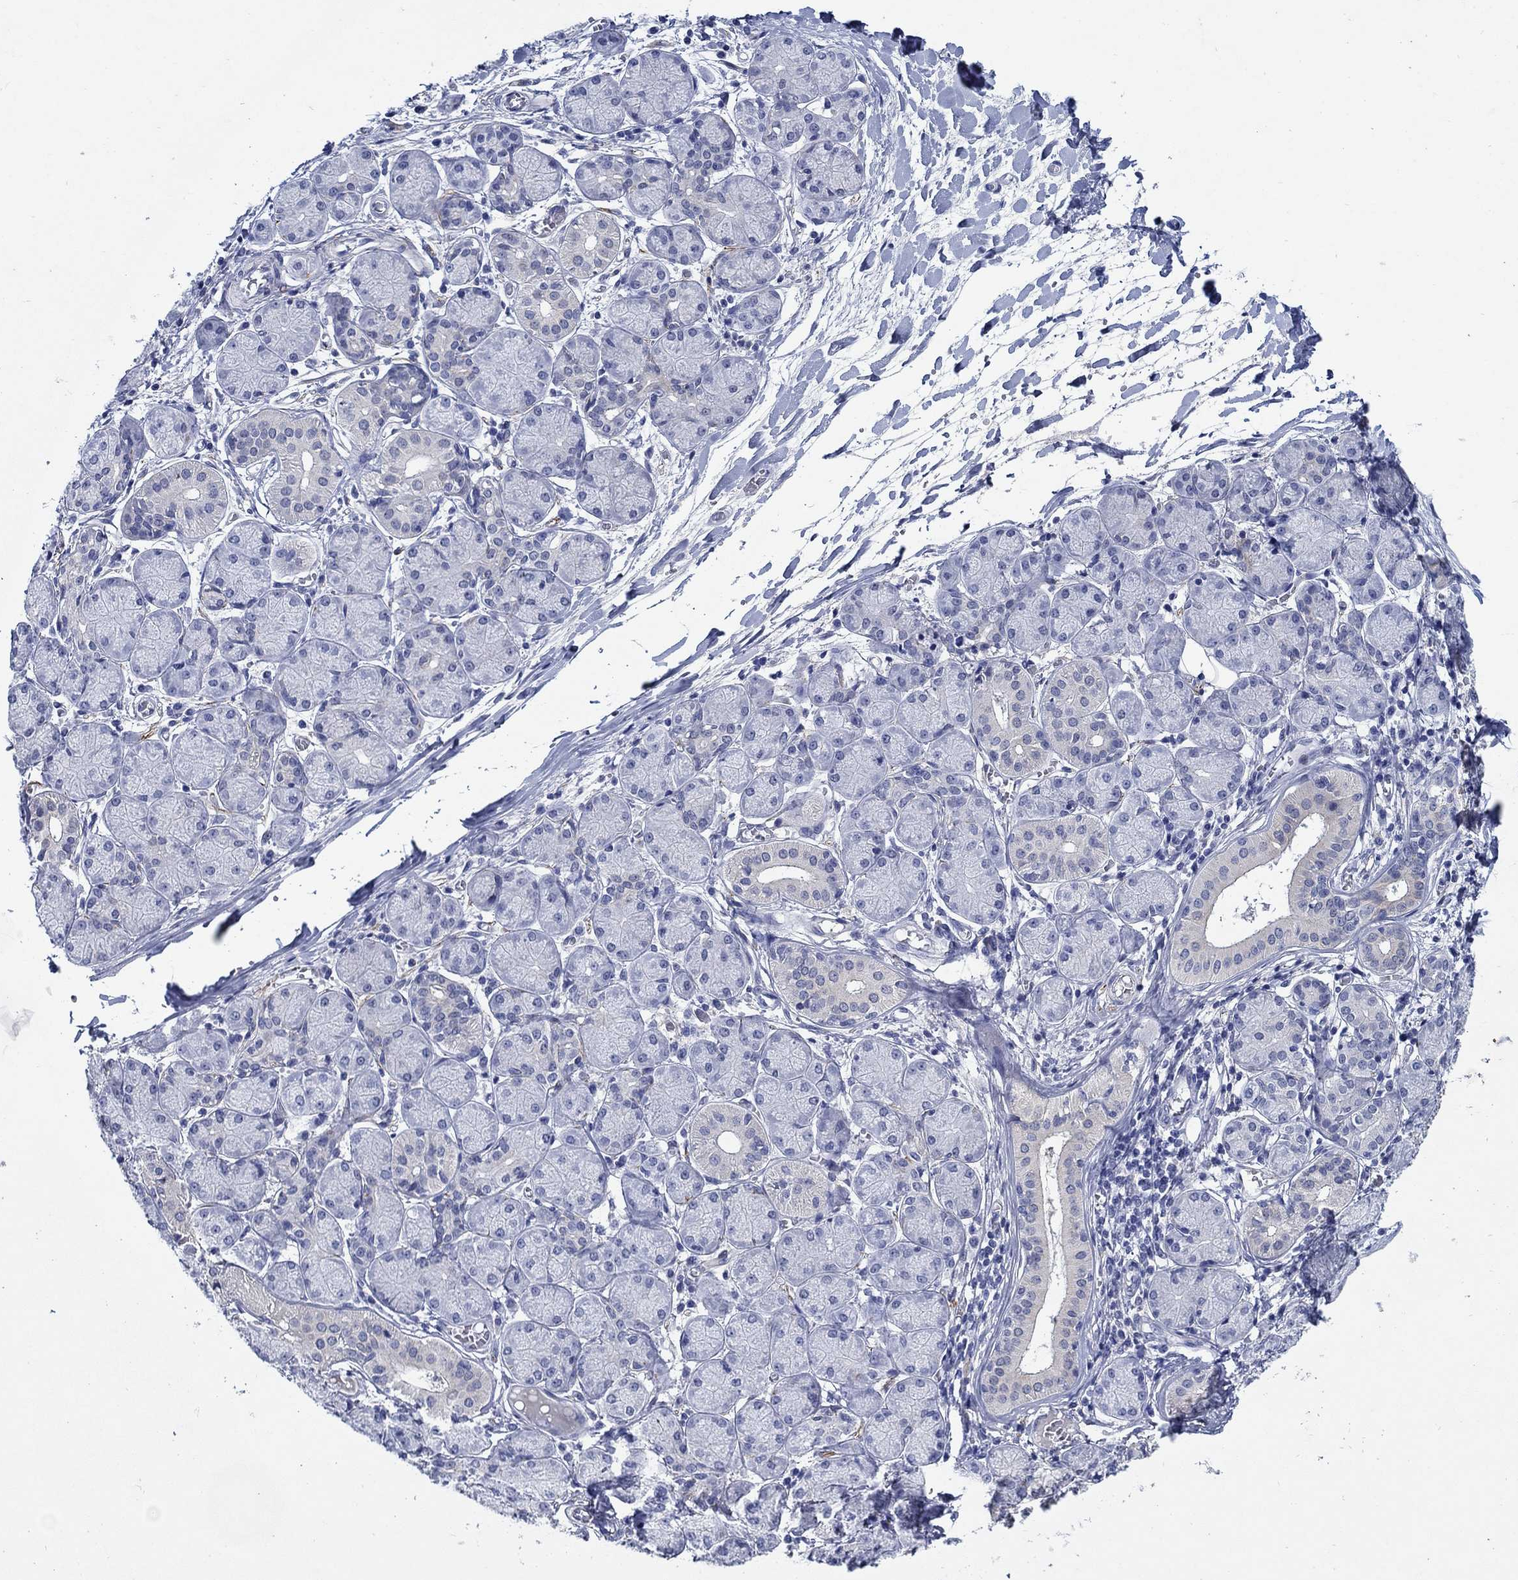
{"staining": {"intensity": "weak", "quantity": "<25%", "location": "cytoplasmic/membranous"}, "tissue": "salivary gland", "cell_type": "Glandular cells", "image_type": "normal", "snomed": [{"axis": "morphology", "description": "Normal tissue, NOS"}, {"axis": "topography", "description": "Salivary gland"}, {"axis": "topography", "description": "Peripheral nerve tissue"}], "caption": "IHC image of benign human salivary gland stained for a protein (brown), which displays no positivity in glandular cells. (DAB immunohistochemistry (IHC) with hematoxylin counter stain).", "gene": "MC2R", "patient": {"sex": "female", "age": 24}}